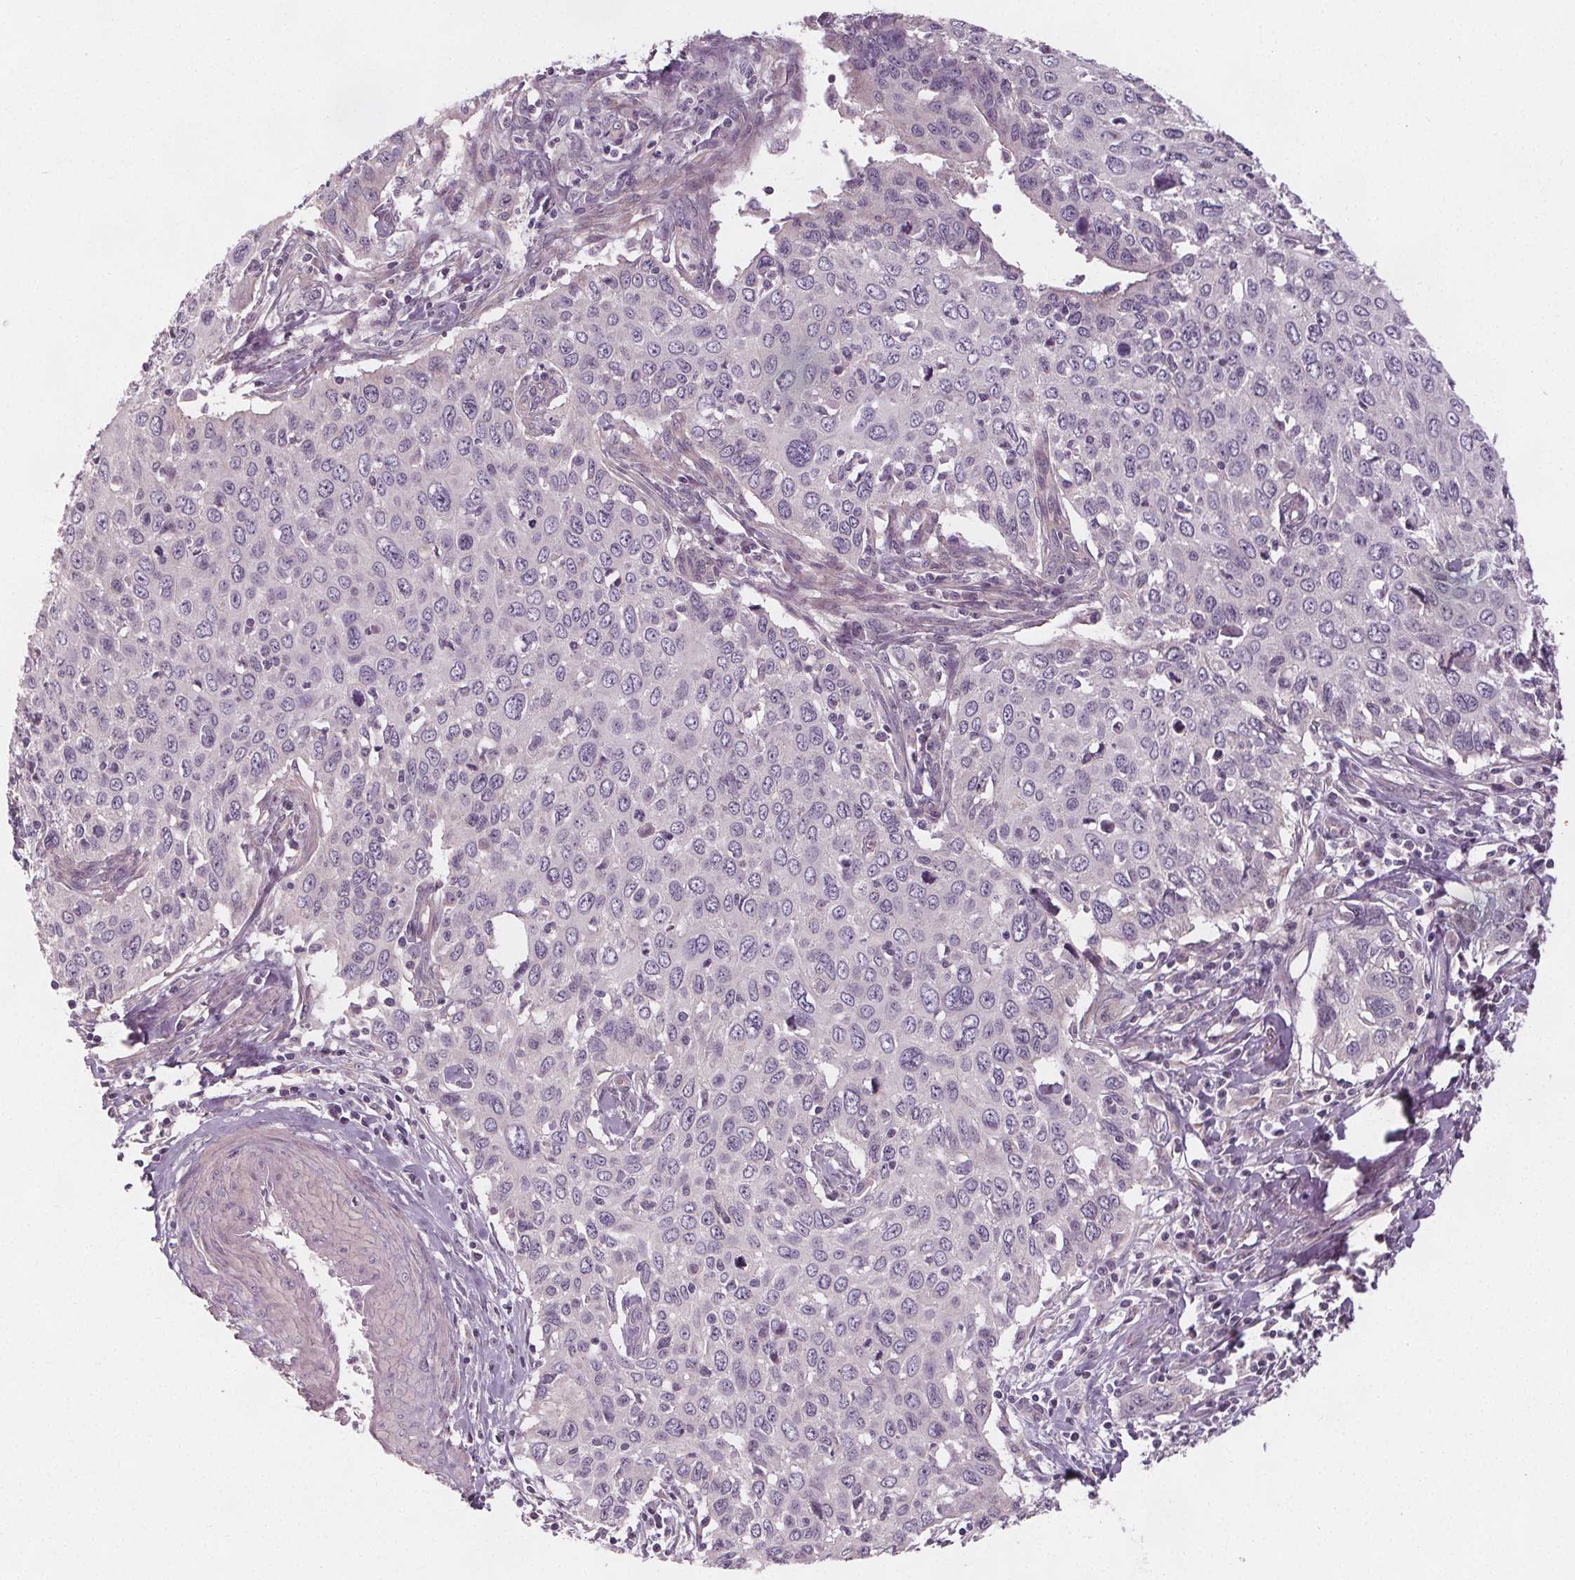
{"staining": {"intensity": "negative", "quantity": "none", "location": "none"}, "tissue": "cervical cancer", "cell_type": "Tumor cells", "image_type": "cancer", "snomed": [{"axis": "morphology", "description": "Squamous cell carcinoma, NOS"}, {"axis": "topography", "description": "Cervix"}], "caption": "Micrograph shows no significant protein expression in tumor cells of cervical cancer. The staining was performed using DAB to visualize the protein expression in brown, while the nuclei were stained in blue with hematoxylin (Magnification: 20x).", "gene": "VNN1", "patient": {"sex": "female", "age": 38}}